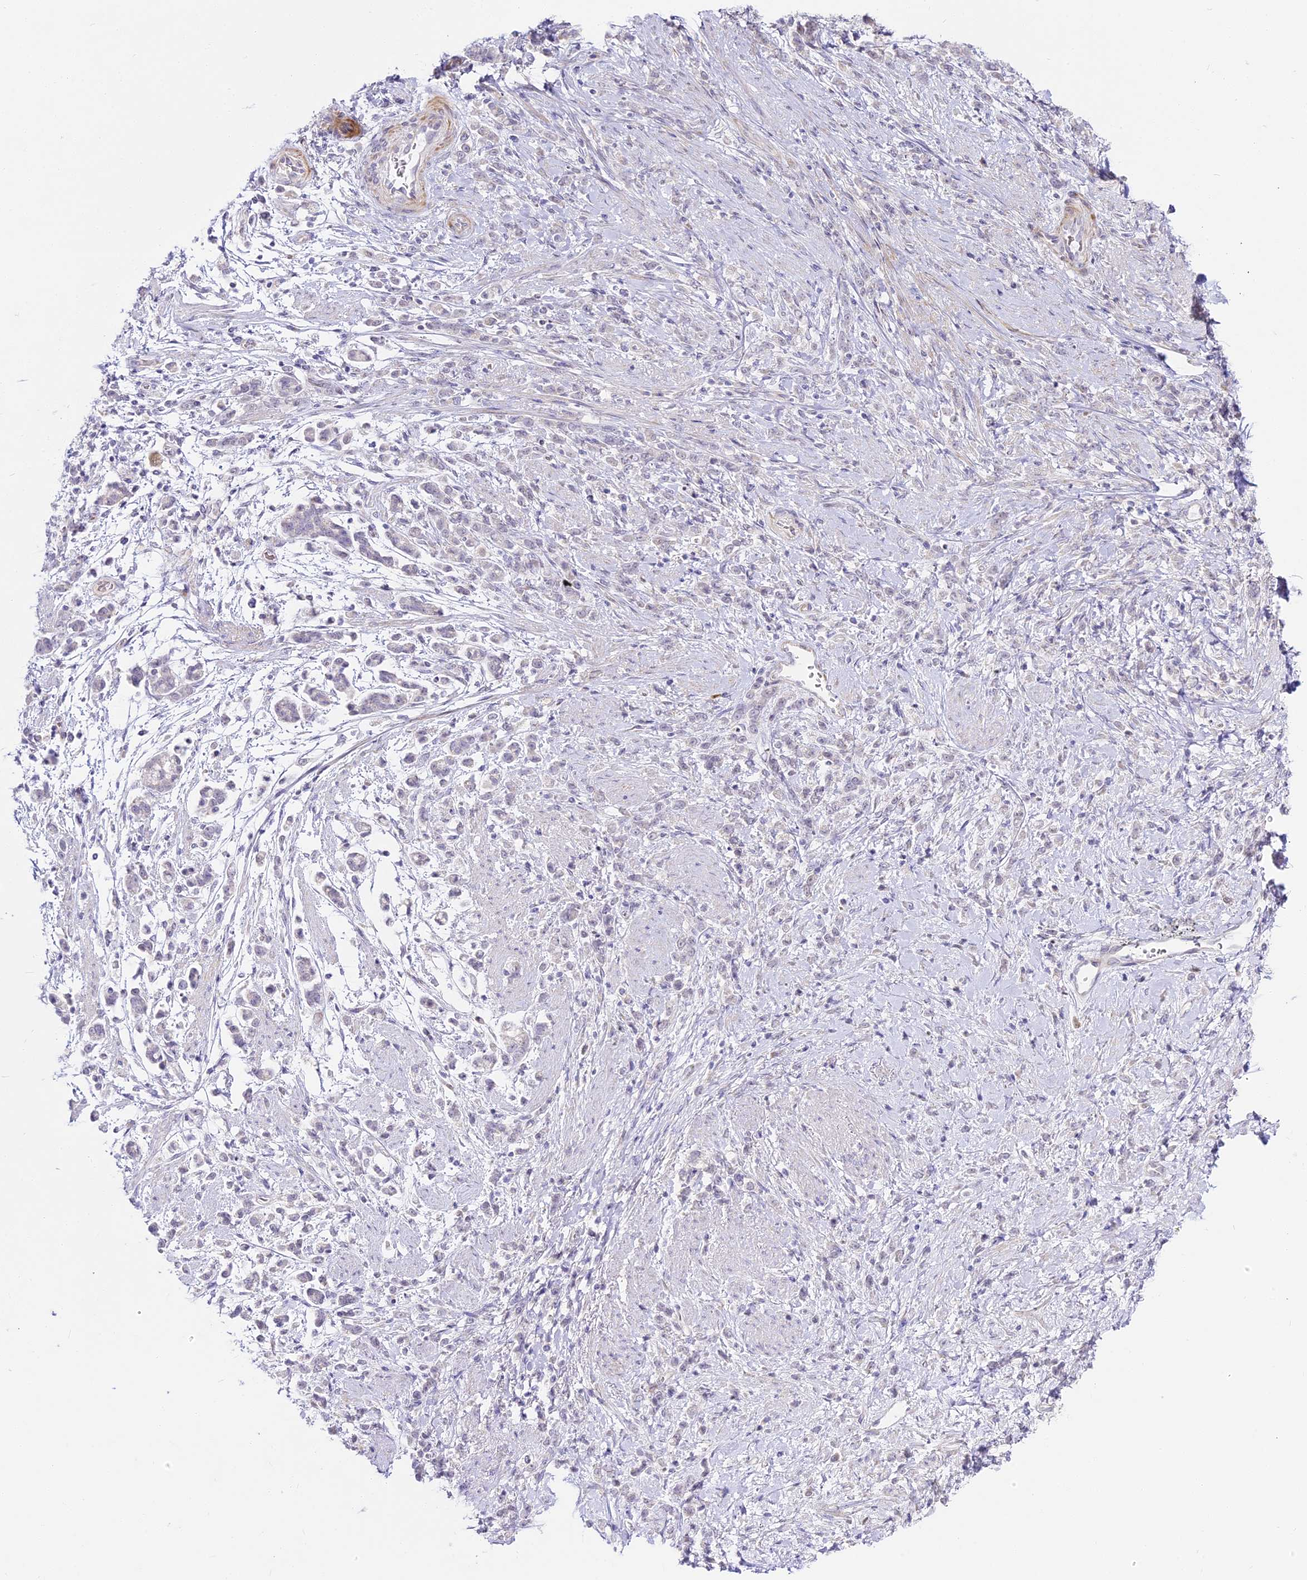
{"staining": {"intensity": "negative", "quantity": "none", "location": "none"}, "tissue": "stomach cancer", "cell_type": "Tumor cells", "image_type": "cancer", "snomed": [{"axis": "morphology", "description": "Adenocarcinoma, NOS"}, {"axis": "topography", "description": "Stomach"}], "caption": "This is an immunohistochemistry micrograph of stomach cancer (adenocarcinoma). There is no staining in tumor cells.", "gene": "ALPG", "patient": {"sex": "female", "age": 60}}